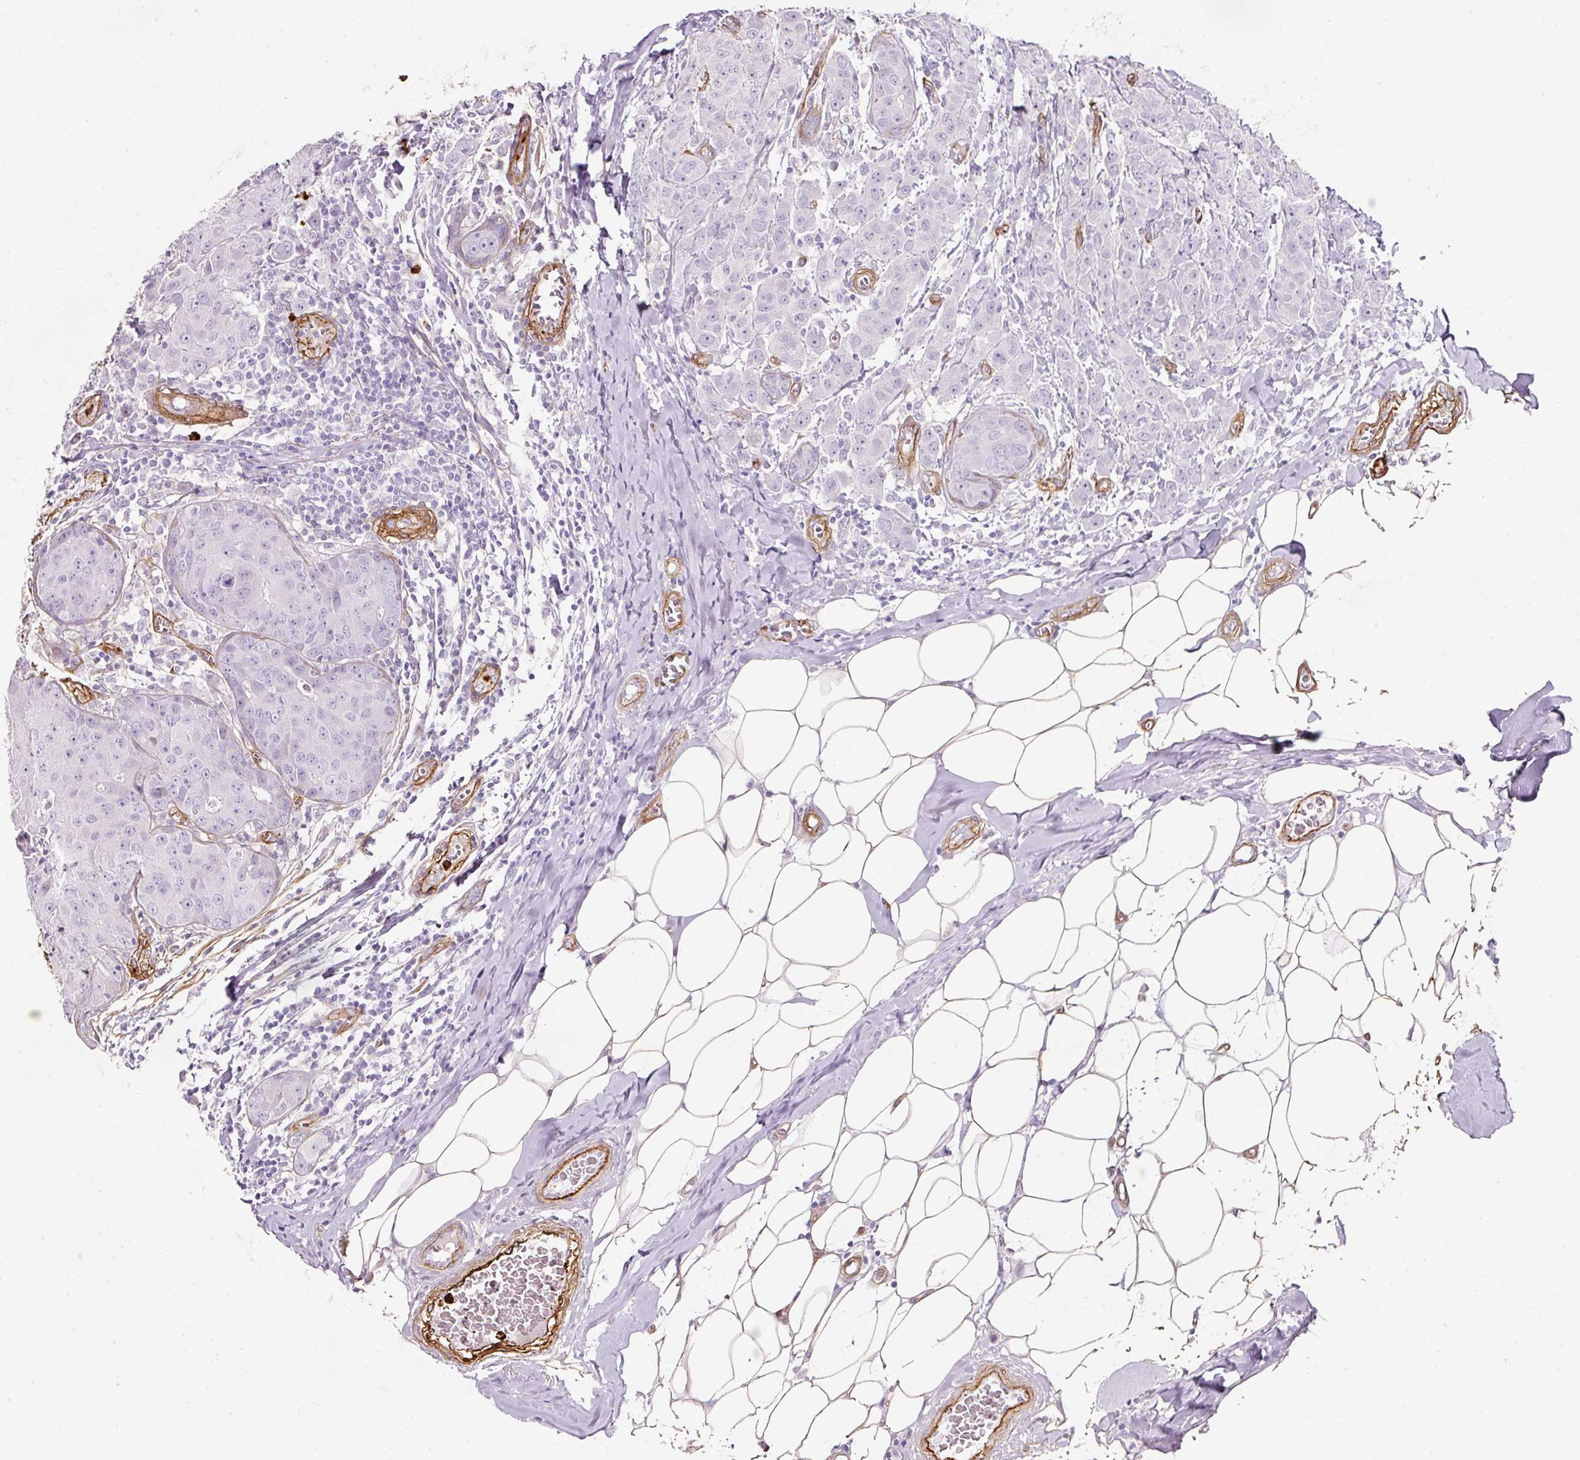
{"staining": {"intensity": "negative", "quantity": "none", "location": "none"}, "tissue": "breast cancer", "cell_type": "Tumor cells", "image_type": "cancer", "snomed": [{"axis": "morphology", "description": "Duct carcinoma"}, {"axis": "topography", "description": "Breast"}], "caption": "Image shows no protein staining in tumor cells of breast cancer tissue.", "gene": "LOXL4", "patient": {"sex": "female", "age": 43}}